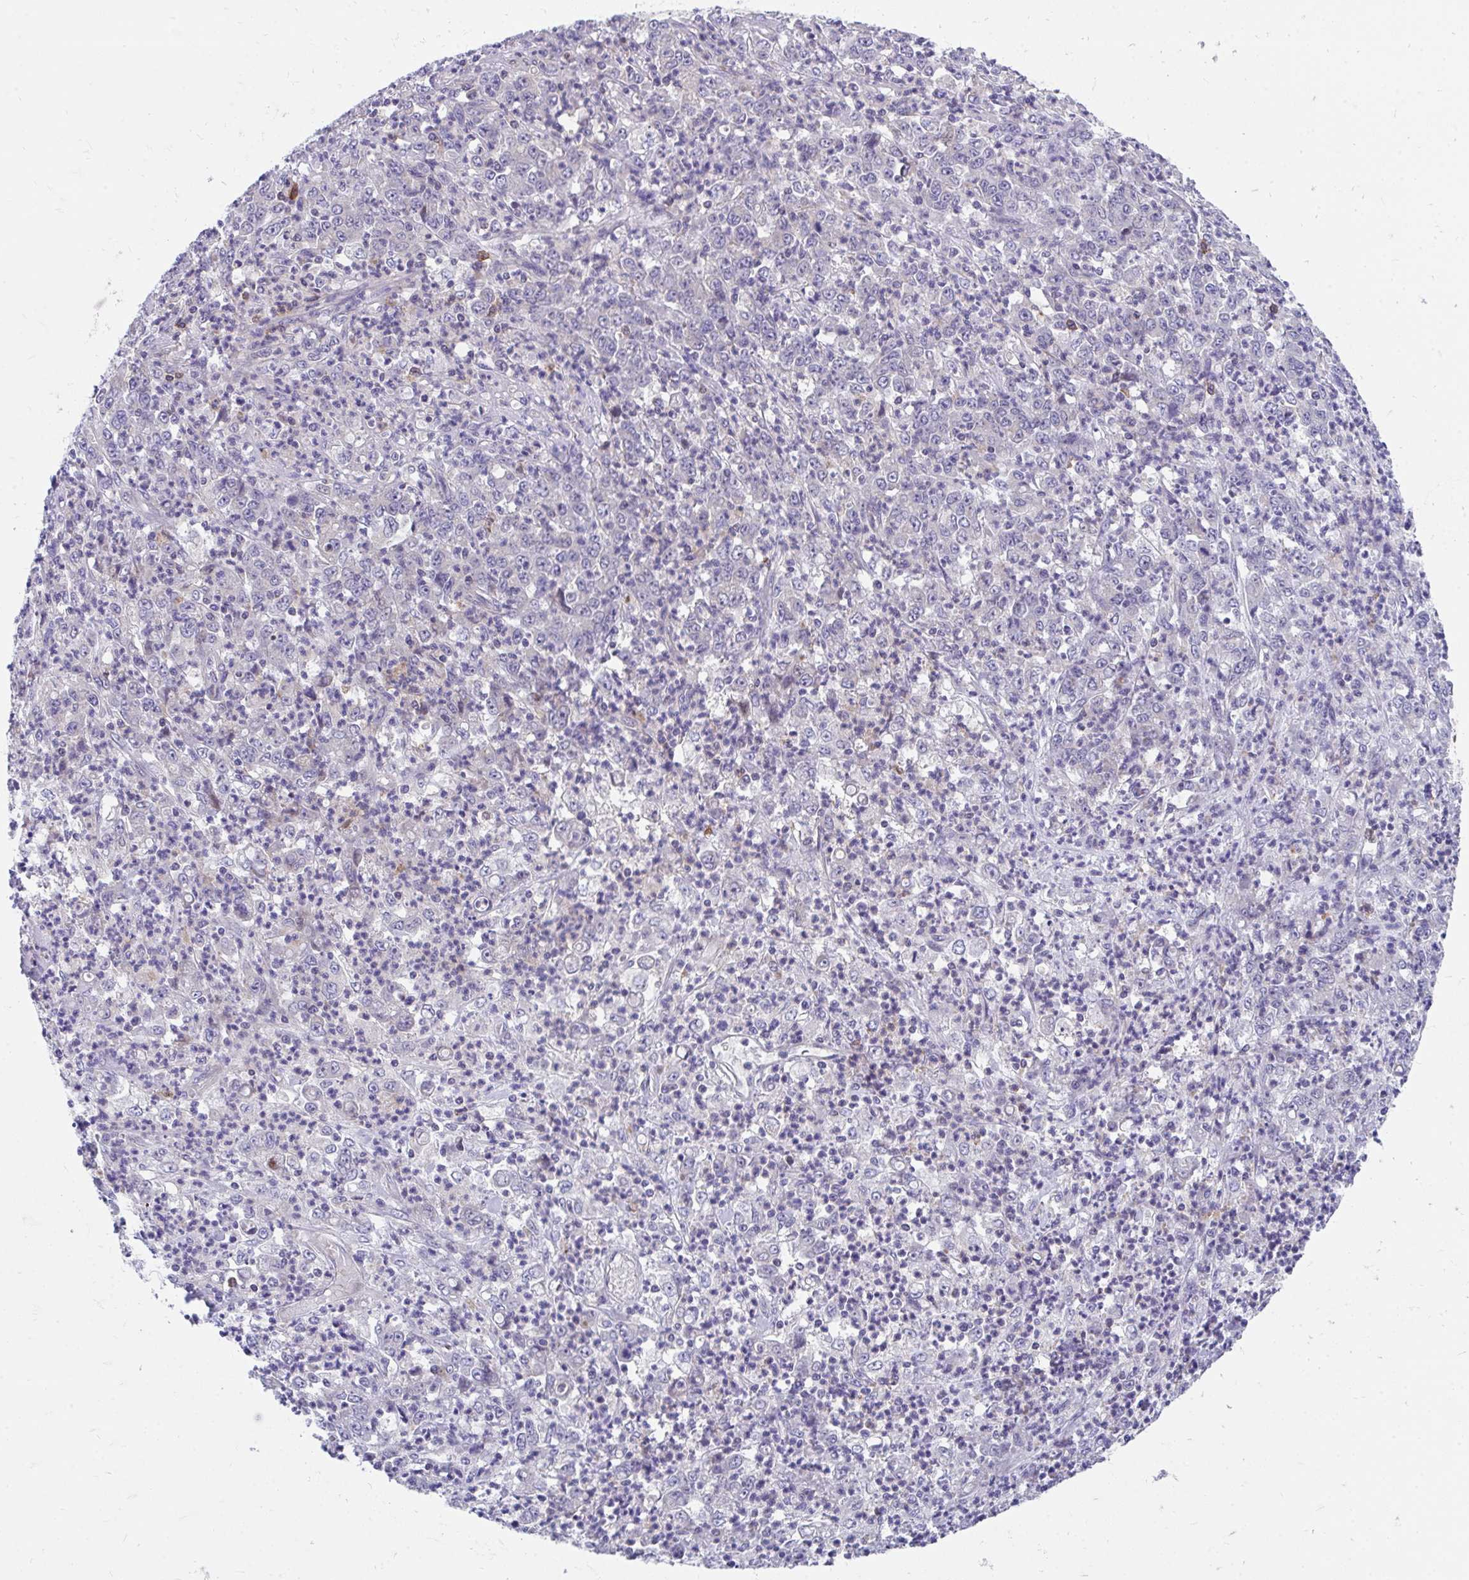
{"staining": {"intensity": "negative", "quantity": "none", "location": "none"}, "tissue": "stomach cancer", "cell_type": "Tumor cells", "image_type": "cancer", "snomed": [{"axis": "morphology", "description": "Adenocarcinoma, NOS"}, {"axis": "topography", "description": "Stomach, lower"}], "caption": "There is no significant expression in tumor cells of stomach cancer (adenocarcinoma).", "gene": "FHIP1B", "patient": {"sex": "female", "age": 71}}